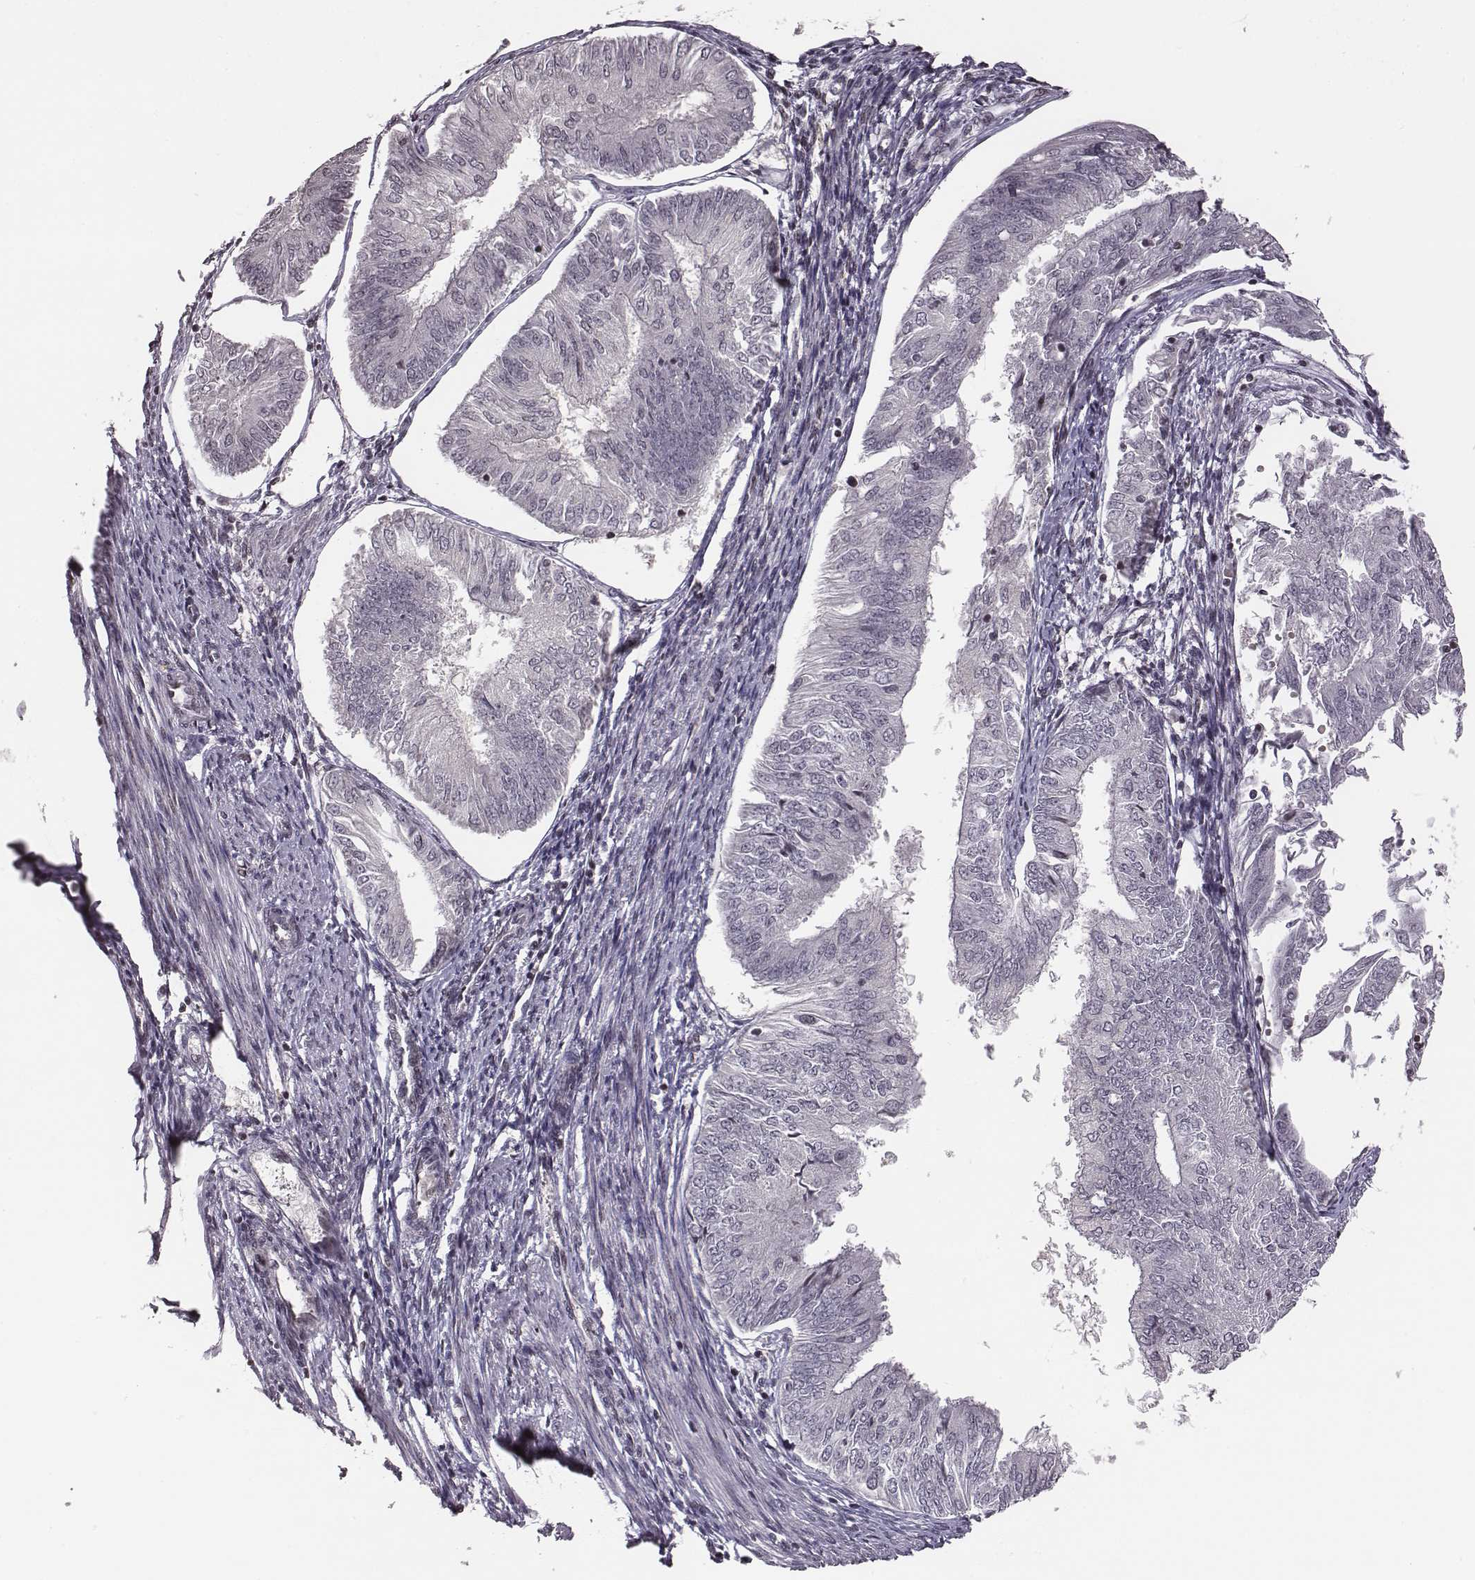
{"staining": {"intensity": "negative", "quantity": "none", "location": "none"}, "tissue": "endometrial cancer", "cell_type": "Tumor cells", "image_type": "cancer", "snomed": [{"axis": "morphology", "description": "Adenocarcinoma, NOS"}, {"axis": "topography", "description": "Endometrium"}], "caption": "Immunohistochemical staining of endometrial cancer (adenocarcinoma) shows no significant positivity in tumor cells. (DAB IHC visualized using brightfield microscopy, high magnification).", "gene": "GRM4", "patient": {"sex": "female", "age": 58}}